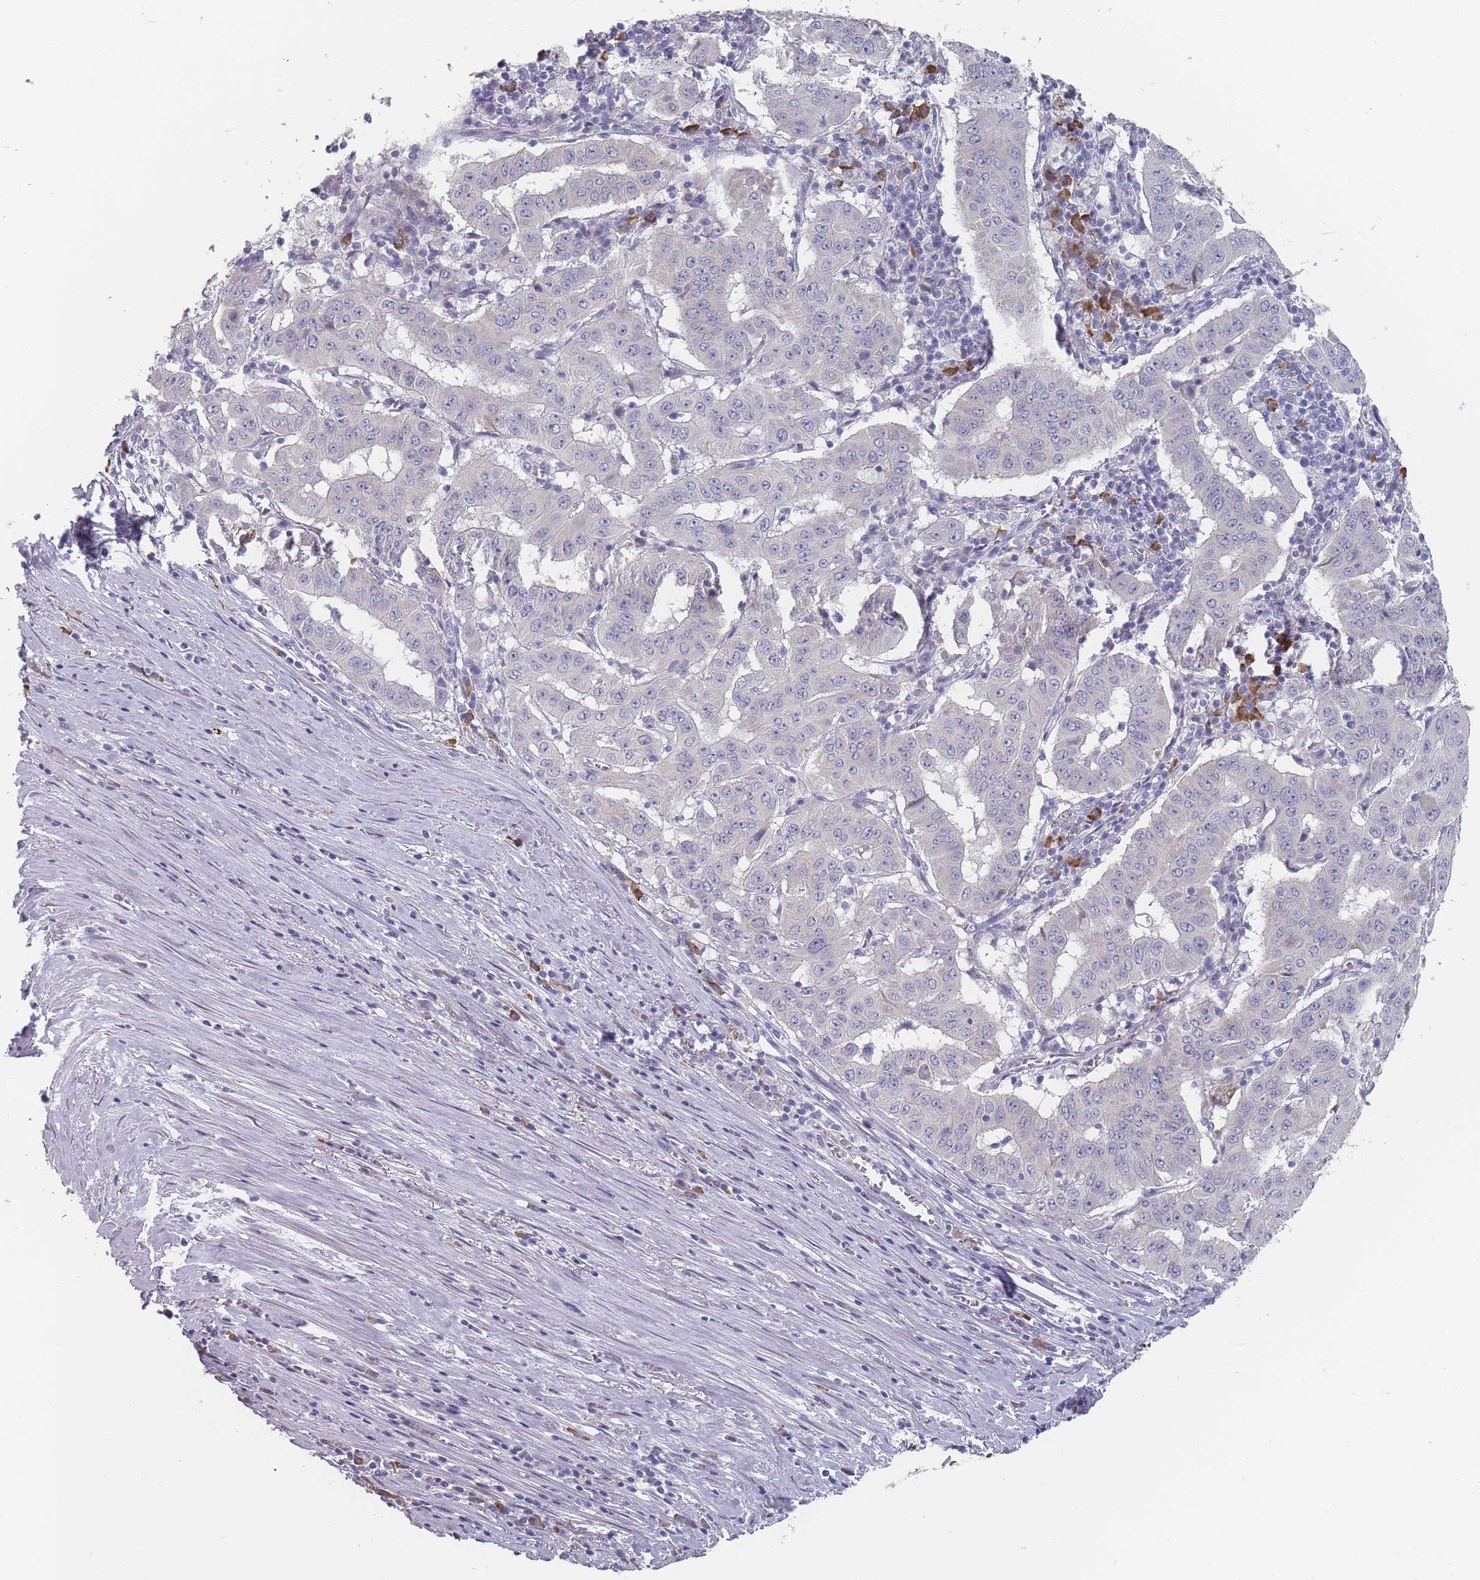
{"staining": {"intensity": "negative", "quantity": "none", "location": "none"}, "tissue": "pancreatic cancer", "cell_type": "Tumor cells", "image_type": "cancer", "snomed": [{"axis": "morphology", "description": "Adenocarcinoma, NOS"}, {"axis": "topography", "description": "Pancreas"}], "caption": "Tumor cells show no significant expression in pancreatic cancer.", "gene": "SLC35E4", "patient": {"sex": "male", "age": 63}}